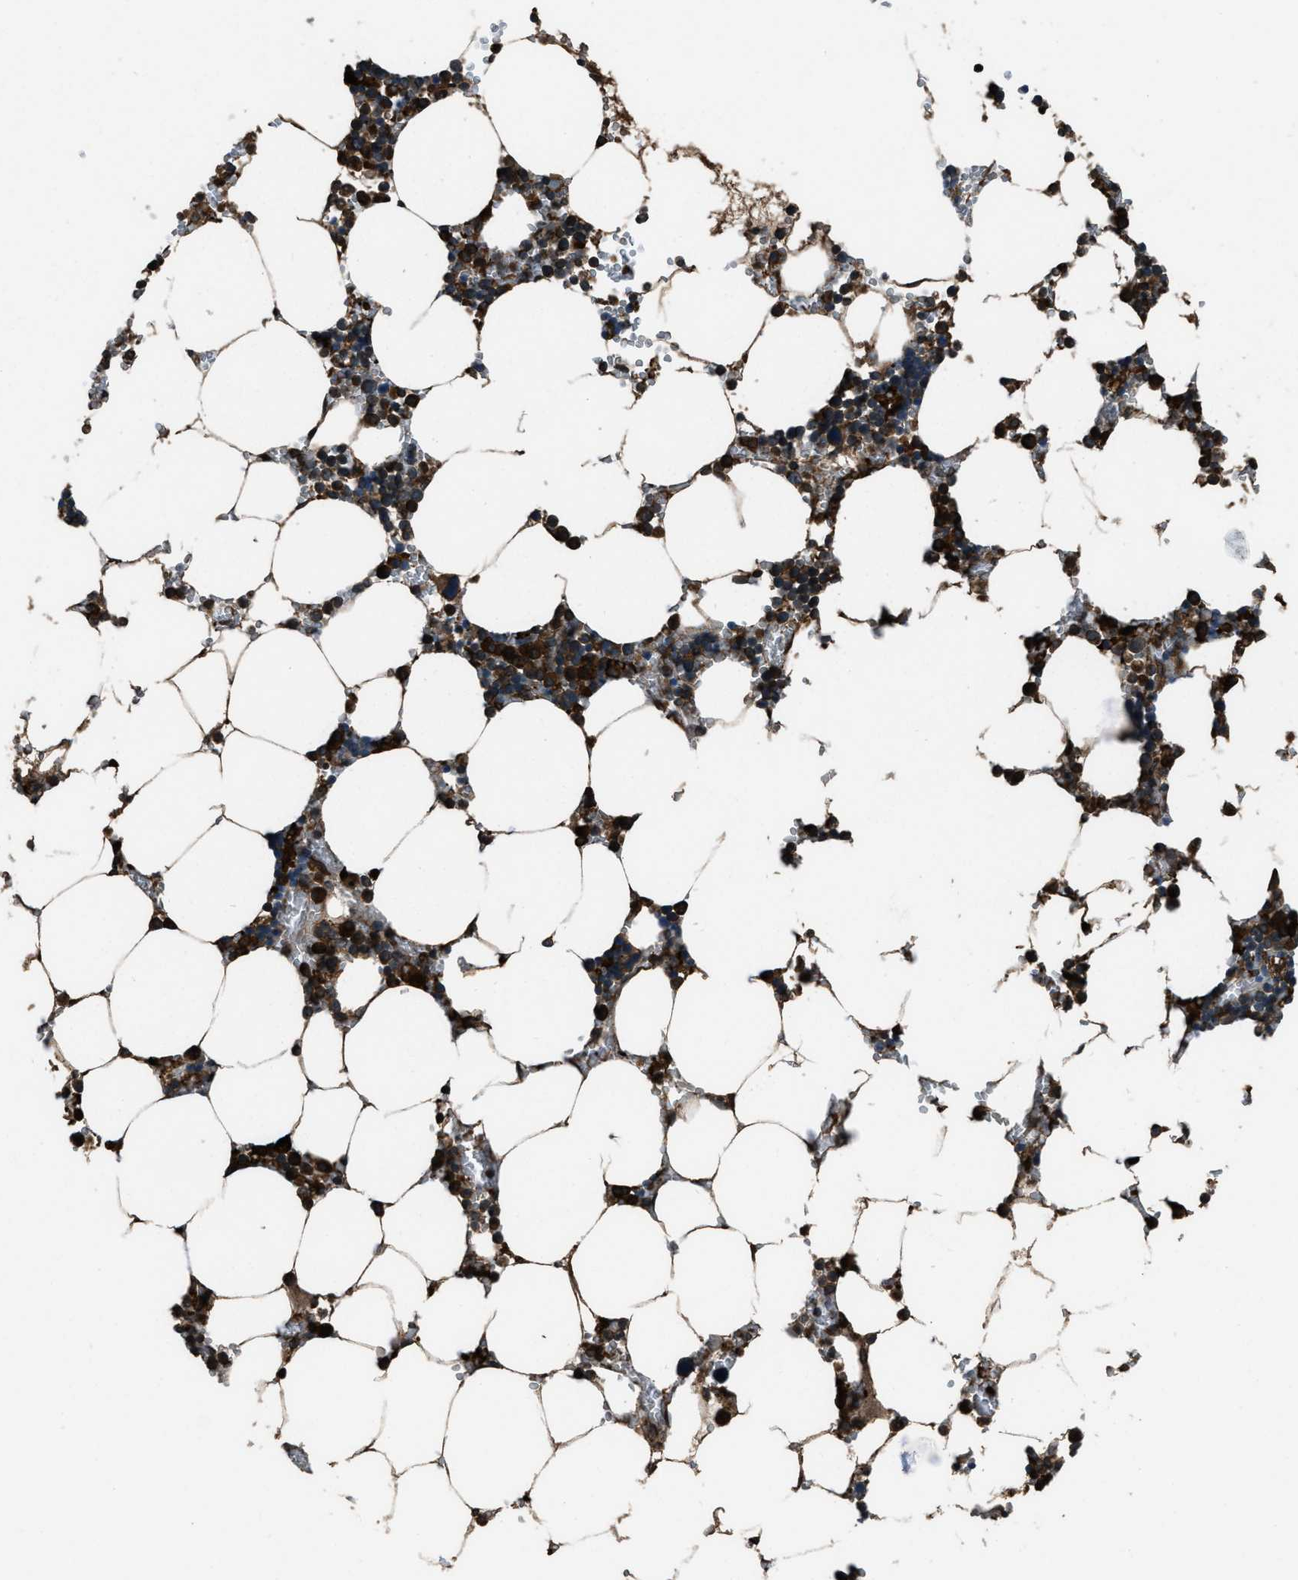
{"staining": {"intensity": "strong", "quantity": "<25%", "location": "cytoplasmic/membranous"}, "tissue": "bone marrow", "cell_type": "Hematopoietic cells", "image_type": "normal", "snomed": [{"axis": "morphology", "description": "Normal tissue, NOS"}, {"axis": "topography", "description": "Bone marrow"}], "caption": "Normal bone marrow shows strong cytoplasmic/membranous positivity in approximately <25% of hematopoietic cells, visualized by immunohistochemistry. The protein is shown in brown color, while the nuclei are stained blue.", "gene": "TRIM4", "patient": {"sex": "male", "age": 70}}